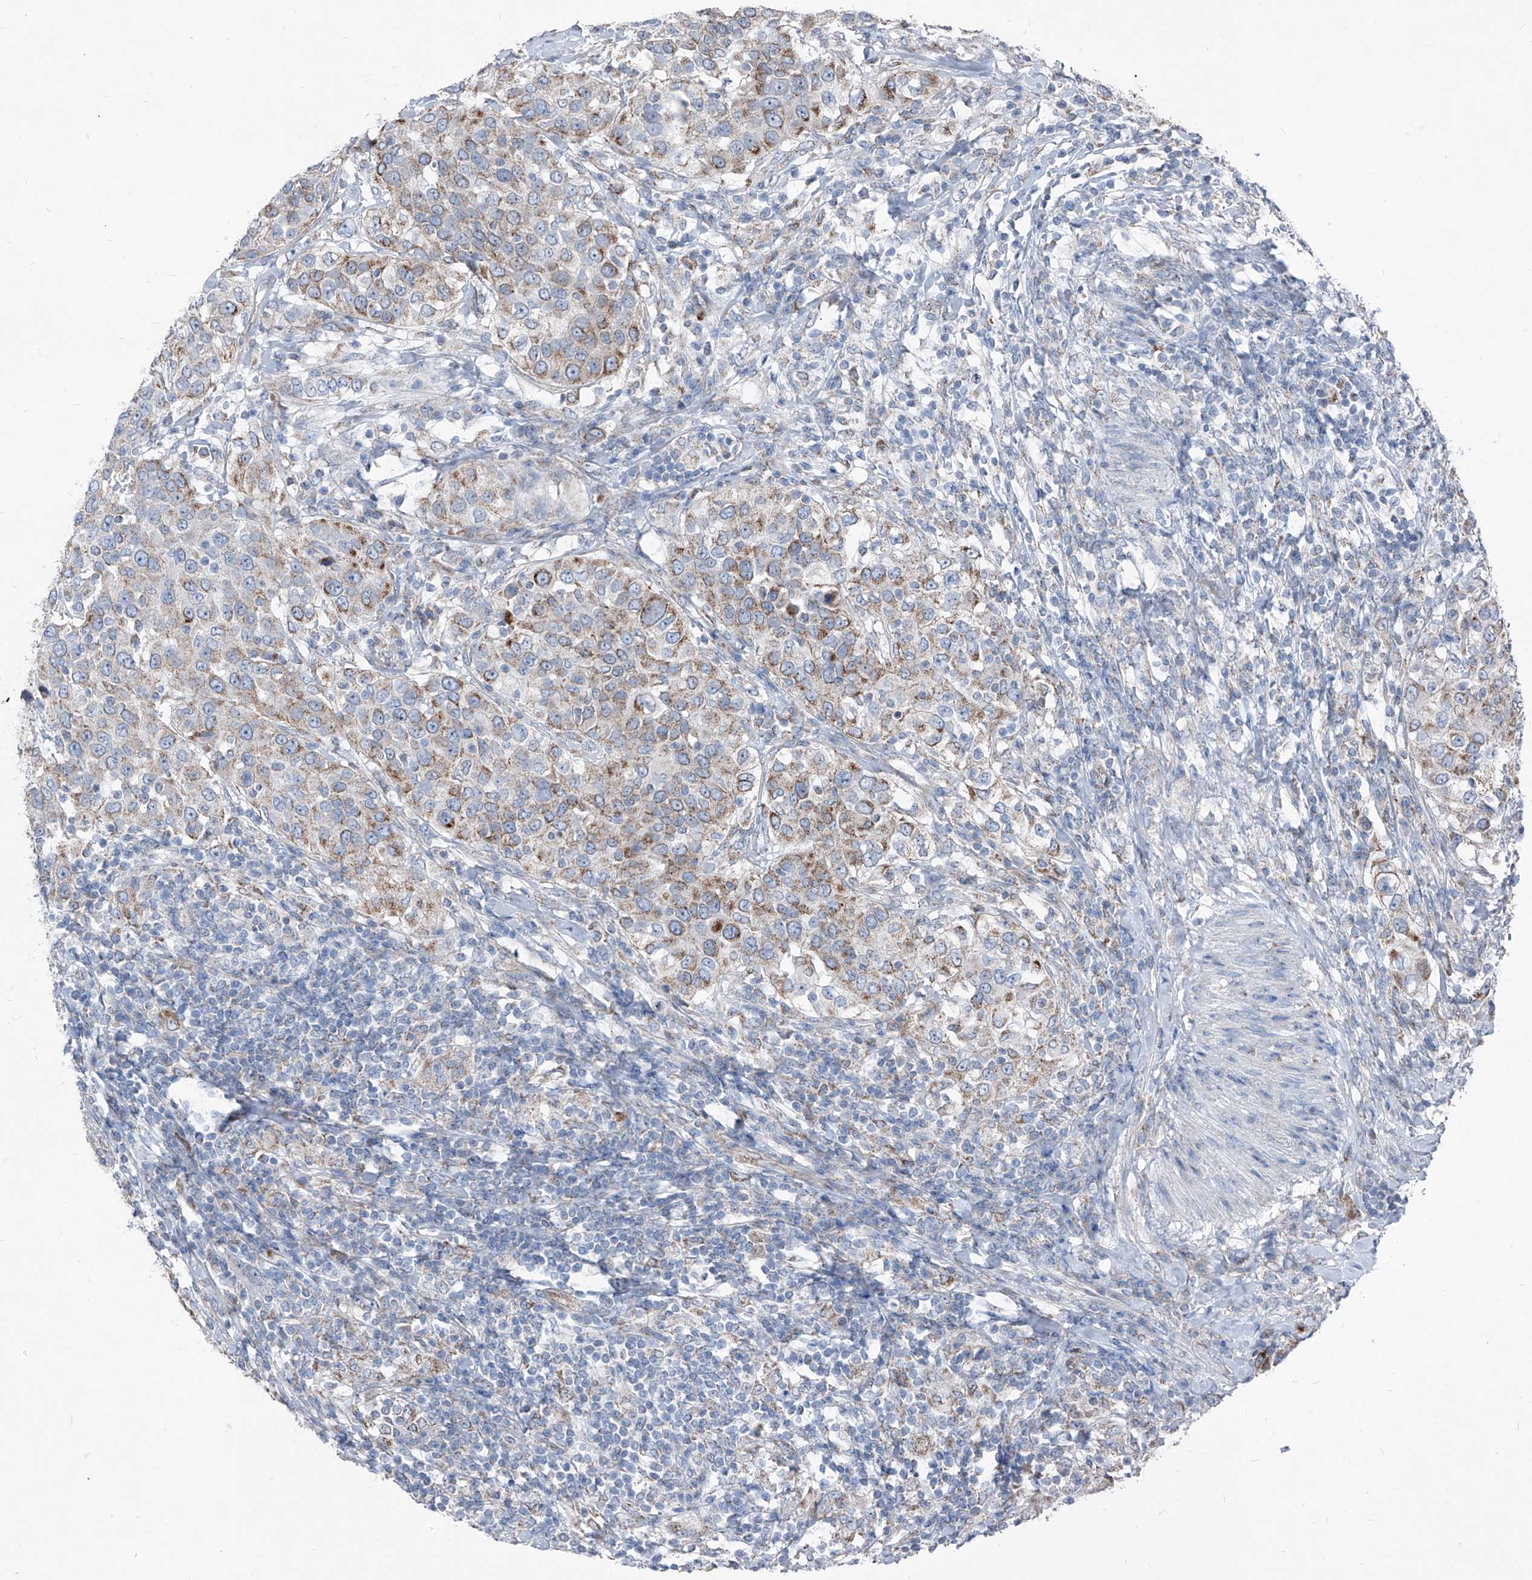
{"staining": {"intensity": "moderate", "quantity": "25%-75%", "location": "cytoplasmic/membranous"}, "tissue": "urothelial cancer", "cell_type": "Tumor cells", "image_type": "cancer", "snomed": [{"axis": "morphology", "description": "Urothelial carcinoma, High grade"}, {"axis": "topography", "description": "Urinary bladder"}], "caption": "Moderate cytoplasmic/membranous expression for a protein is present in about 25%-75% of tumor cells of urothelial cancer using immunohistochemistry.", "gene": "AGPS", "patient": {"sex": "female", "age": 80}}